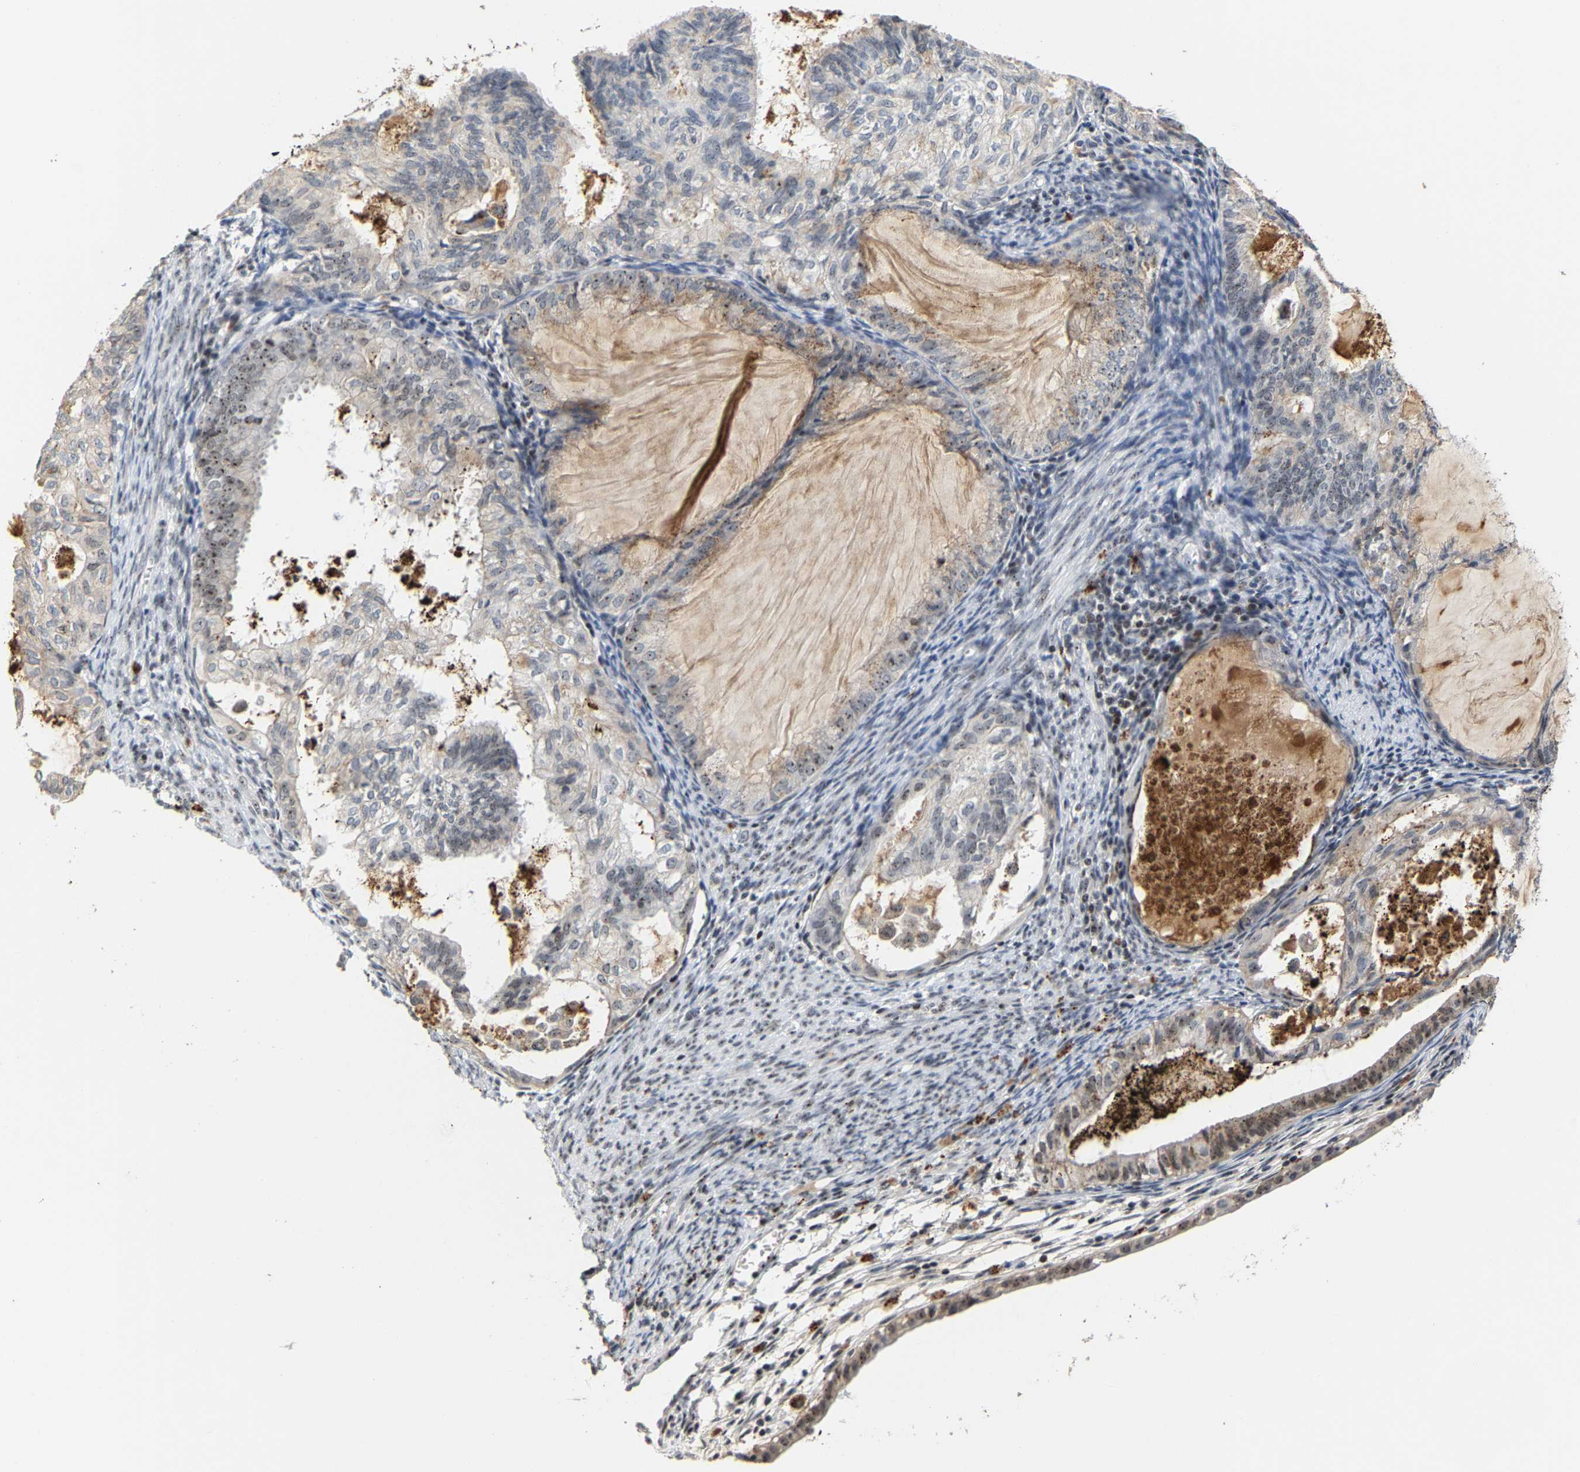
{"staining": {"intensity": "moderate", "quantity": "<25%", "location": "nuclear"}, "tissue": "cervical cancer", "cell_type": "Tumor cells", "image_type": "cancer", "snomed": [{"axis": "morphology", "description": "Normal tissue, NOS"}, {"axis": "morphology", "description": "Adenocarcinoma, NOS"}, {"axis": "topography", "description": "Cervix"}, {"axis": "topography", "description": "Endometrium"}], "caption": "A micrograph of human cervical adenocarcinoma stained for a protein shows moderate nuclear brown staining in tumor cells. The staining was performed using DAB (3,3'-diaminobenzidine) to visualize the protein expression in brown, while the nuclei were stained in blue with hematoxylin (Magnification: 20x).", "gene": "NOP58", "patient": {"sex": "female", "age": 86}}